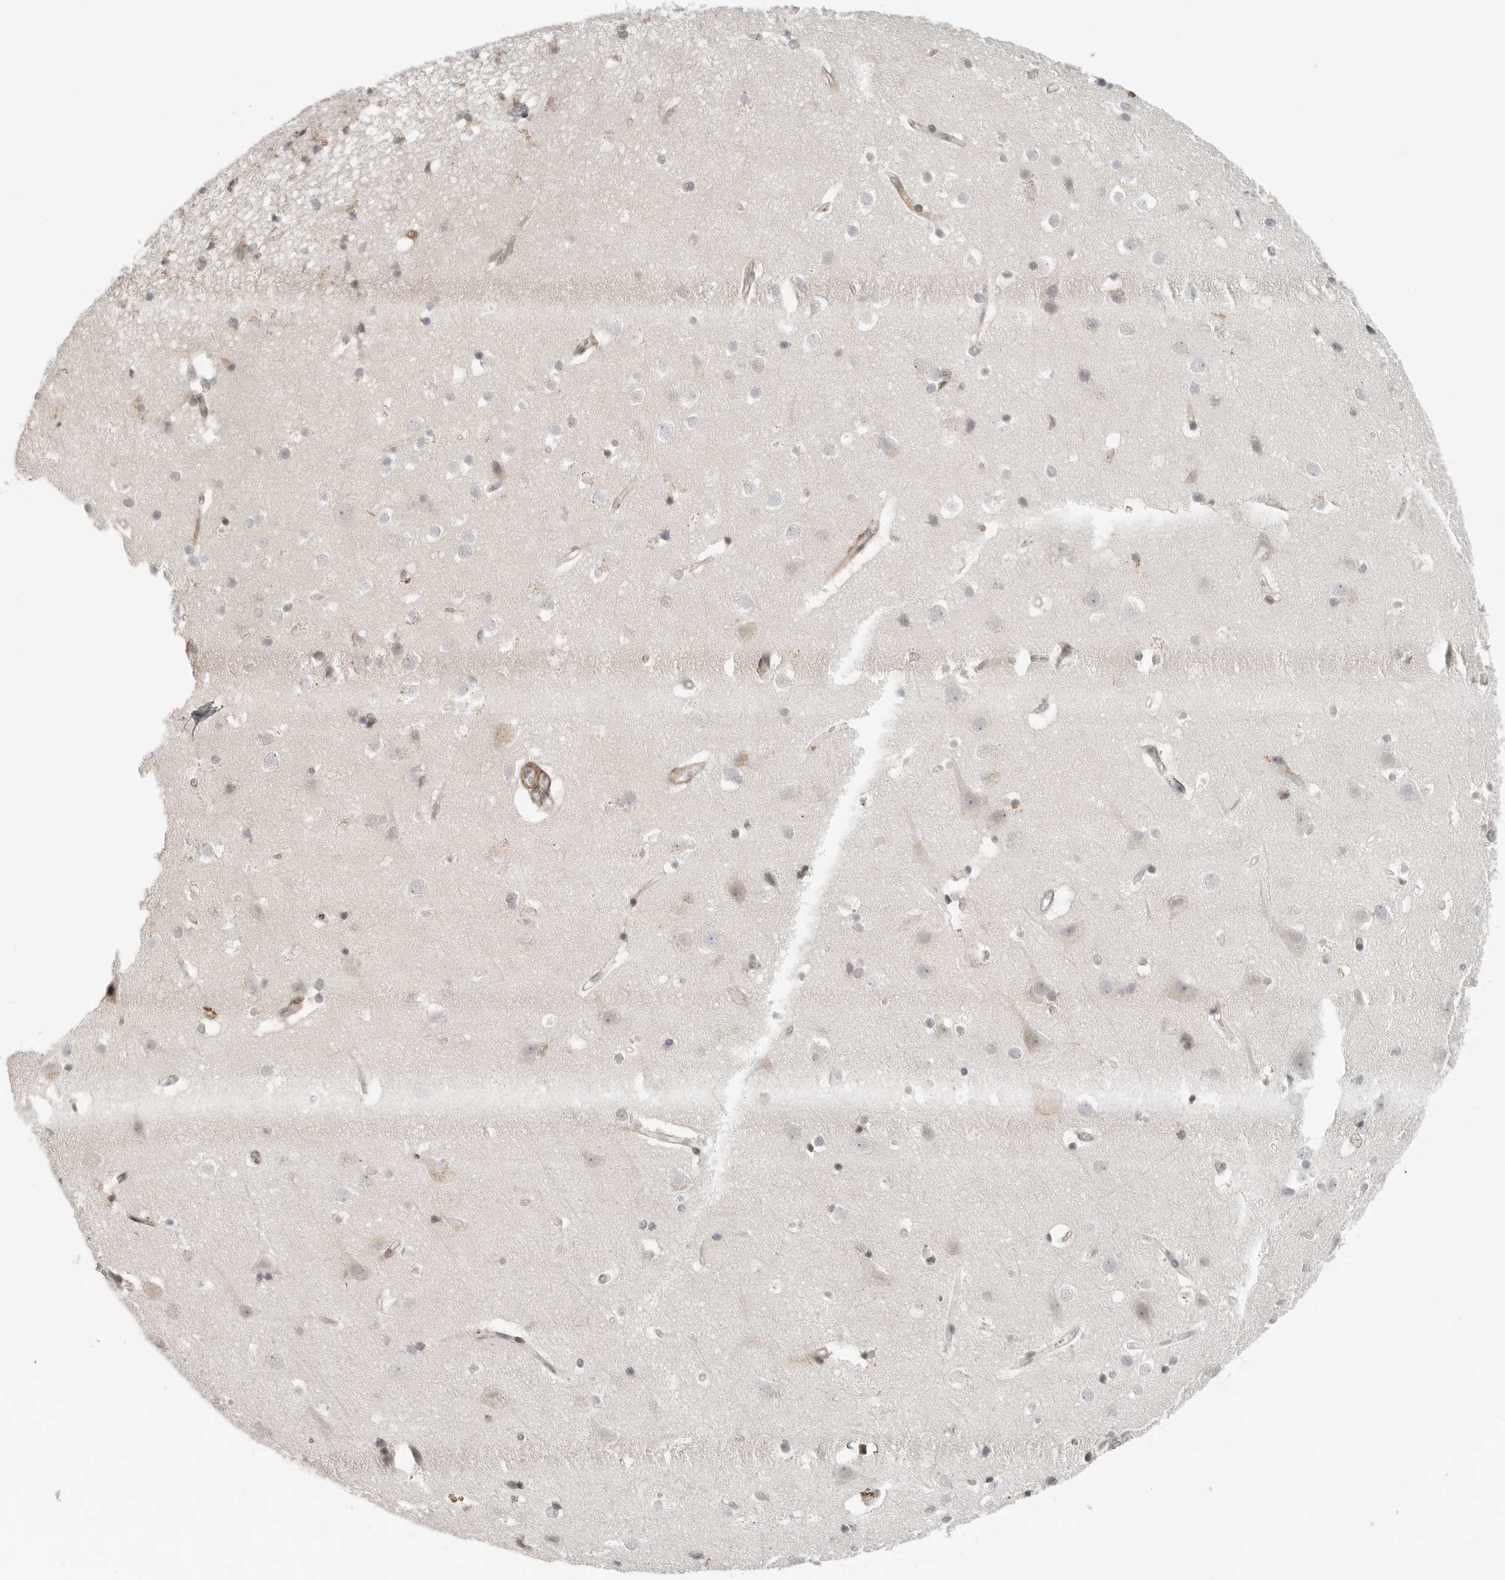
{"staining": {"intensity": "moderate", "quantity": "25%-75%", "location": "cytoplasmic/membranous"}, "tissue": "cerebral cortex", "cell_type": "Endothelial cells", "image_type": "normal", "snomed": [{"axis": "morphology", "description": "Normal tissue, NOS"}, {"axis": "topography", "description": "Cerebral cortex"}], "caption": "Protein expression analysis of normal cerebral cortex shows moderate cytoplasmic/membranous expression in about 25%-75% of endothelial cells.", "gene": "TUT4", "patient": {"sex": "male", "age": 54}}